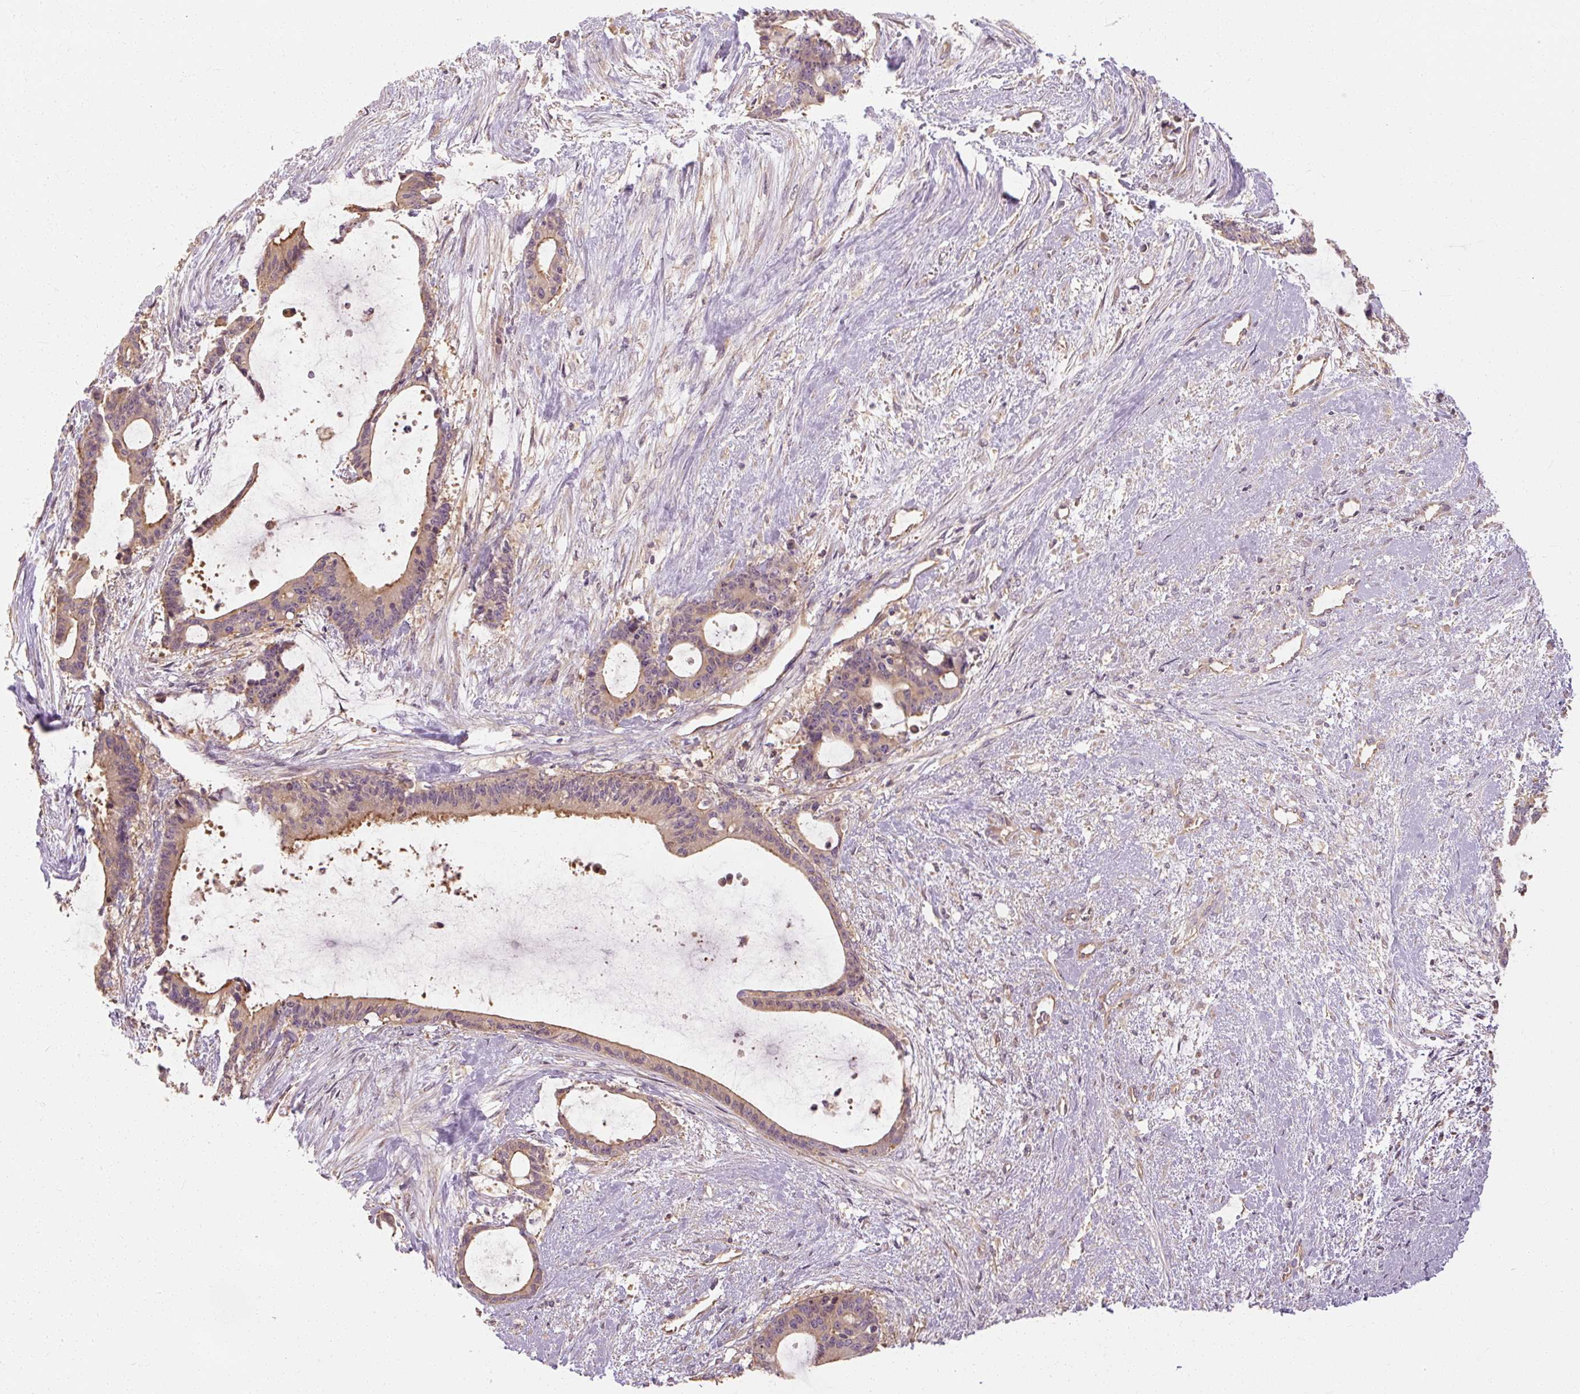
{"staining": {"intensity": "moderate", "quantity": "25%-75%", "location": "cytoplasmic/membranous"}, "tissue": "liver cancer", "cell_type": "Tumor cells", "image_type": "cancer", "snomed": [{"axis": "morphology", "description": "Normal tissue, NOS"}, {"axis": "morphology", "description": "Cholangiocarcinoma"}, {"axis": "topography", "description": "Liver"}, {"axis": "topography", "description": "Peripheral nerve tissue"}], "caption": "Protein analysis of liver cancer (cholangiocarcinoma) tissue displays moderate cytoplasmic/membranous positivity in approximately 25%-75% of tumor cells.", "gene": "RB1CC1", "patient": {"sex": "female", "age": 73}}